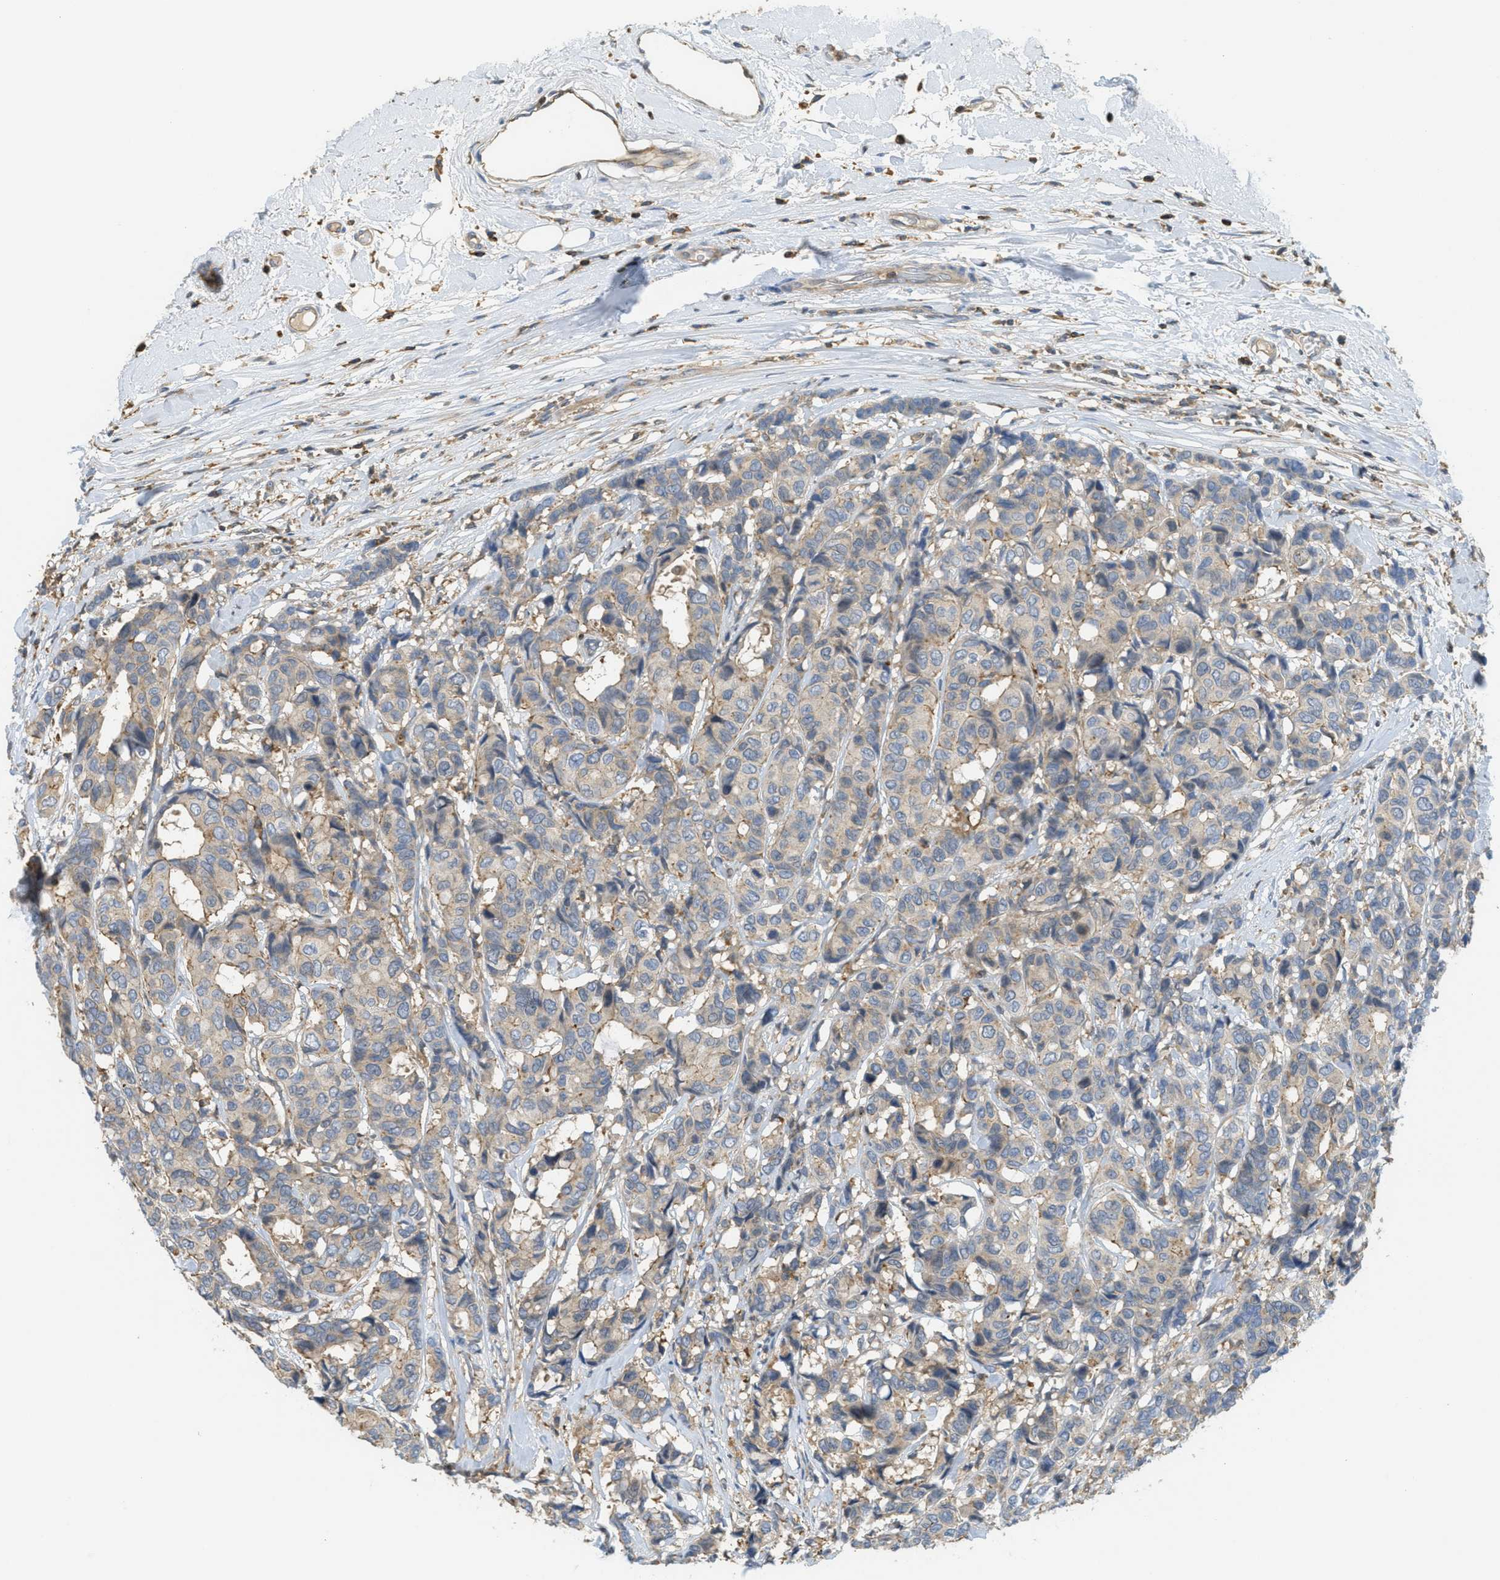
{"staining": {"intensity": "weak", "quantity": ">75%", "location": "cytoplasmic/membranous"}, "tissue": "breast cancer", "cell_type": "Tumor cells", "image_type": "cancer", "snomed": [{"axis": "morphology", "description": "Duct carcinoma"}, {"axis": "topography", "description": "Breast"}], "caption": "Protein analysis of invasive ductal carcinoma (breast) tissue displays weak cytoplasmic/membranous staining in about >75% of tumor cells. (brown staining indicates protein expression, while blue staining denotes nuclei).", "gene": "GRIK2", "patient": {"sex": "female", "age": 87}}